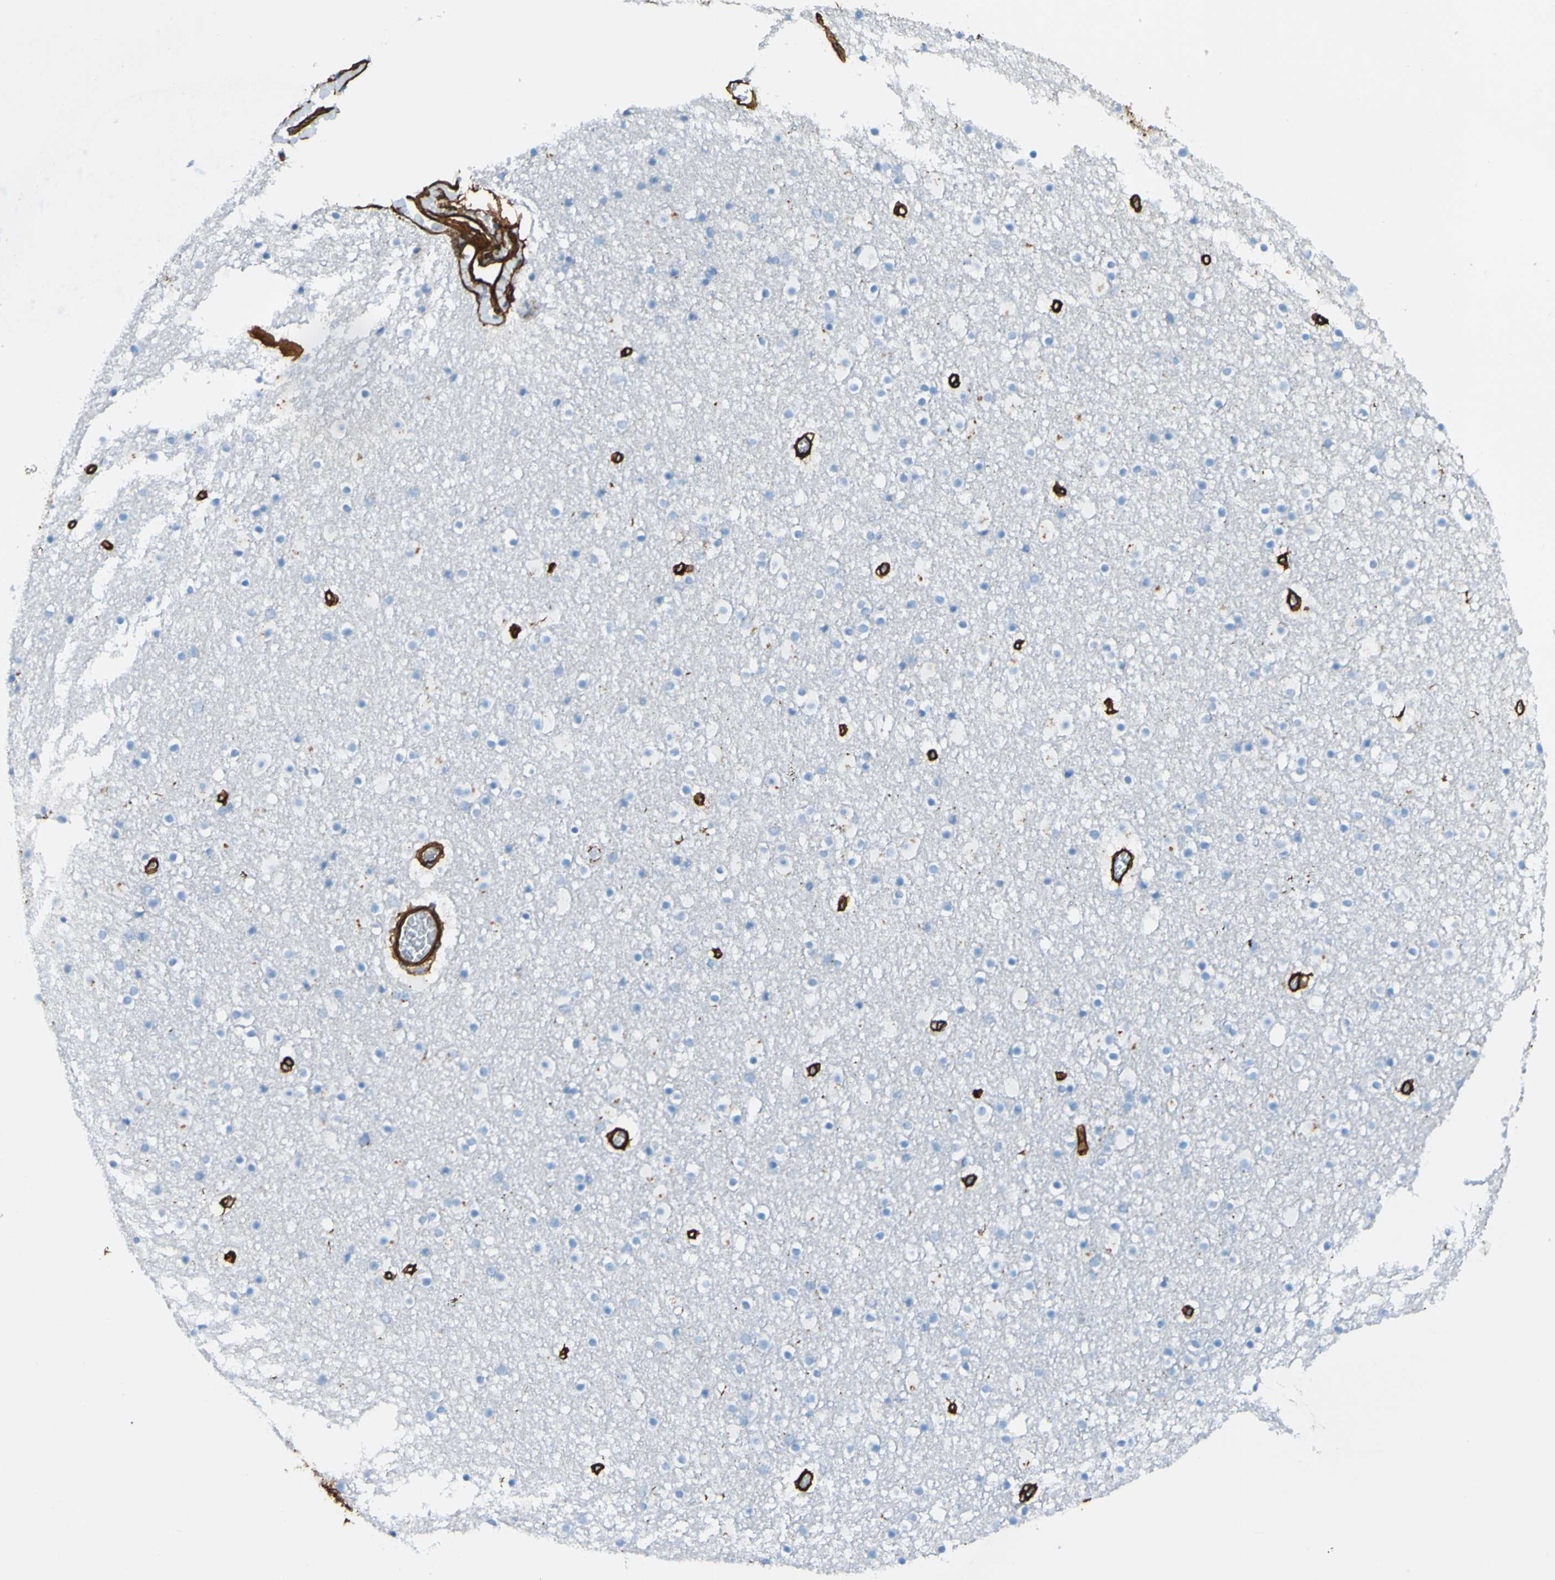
{"staining": {"intensity": "negative", "quantity": "none", "location": "none"}, "tissue": "caudate", "cell_type": "Glial cells", "image_type": "normal", "snomed": [{"axis": "morphology", "description": "Normal tissue, NOS"}, {"axis": "topography", "description": "Lateral ventricle wall"}], "caption": "IHC of normal human caudate exhibits no staining in glial cells.", "gene": "COL4A2", "patient": {"sex": "male", "age": 45}}